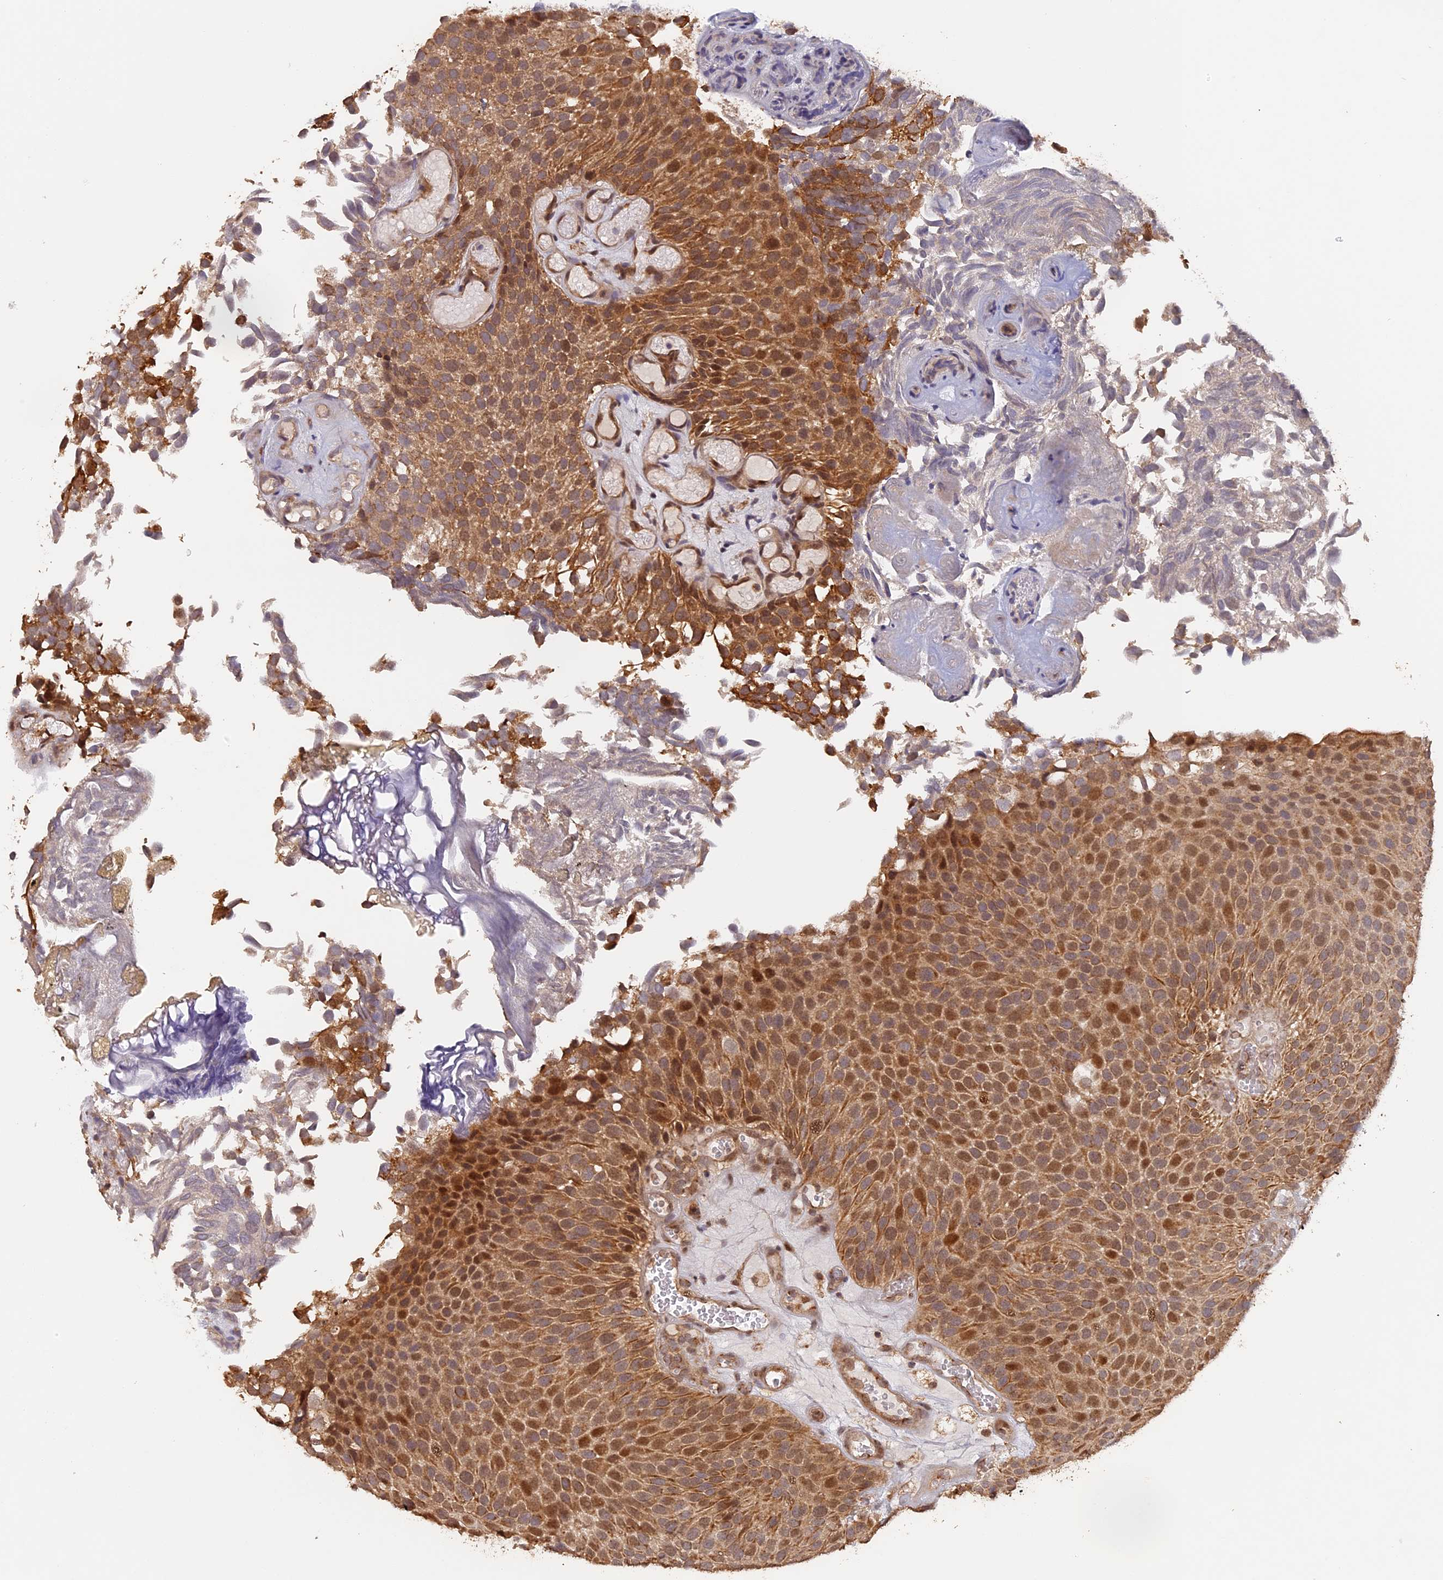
{"staining": {"intensity": "moderate", "quantity": ">75%", "location": "cytoplasmic/membranous,nuclear"}, "tissue": "urothelial cancer", "cell_type": "Tumor cells", "image_type": "cancer", "snomed": [{"axis": "morphology", "description": "Urothelial carcinoma, Low grade"}, {"axis": "topography", "description": "Urinary bladder"}], "caption": "Human urothelial cancer stained for a protein (brown) reveals moderate cytoplasmic/membranous and nuclear positive expression in about >75% of tumor cells.", "gene": "MYBL2", "patient": {"sex": "male", "age": 89}}